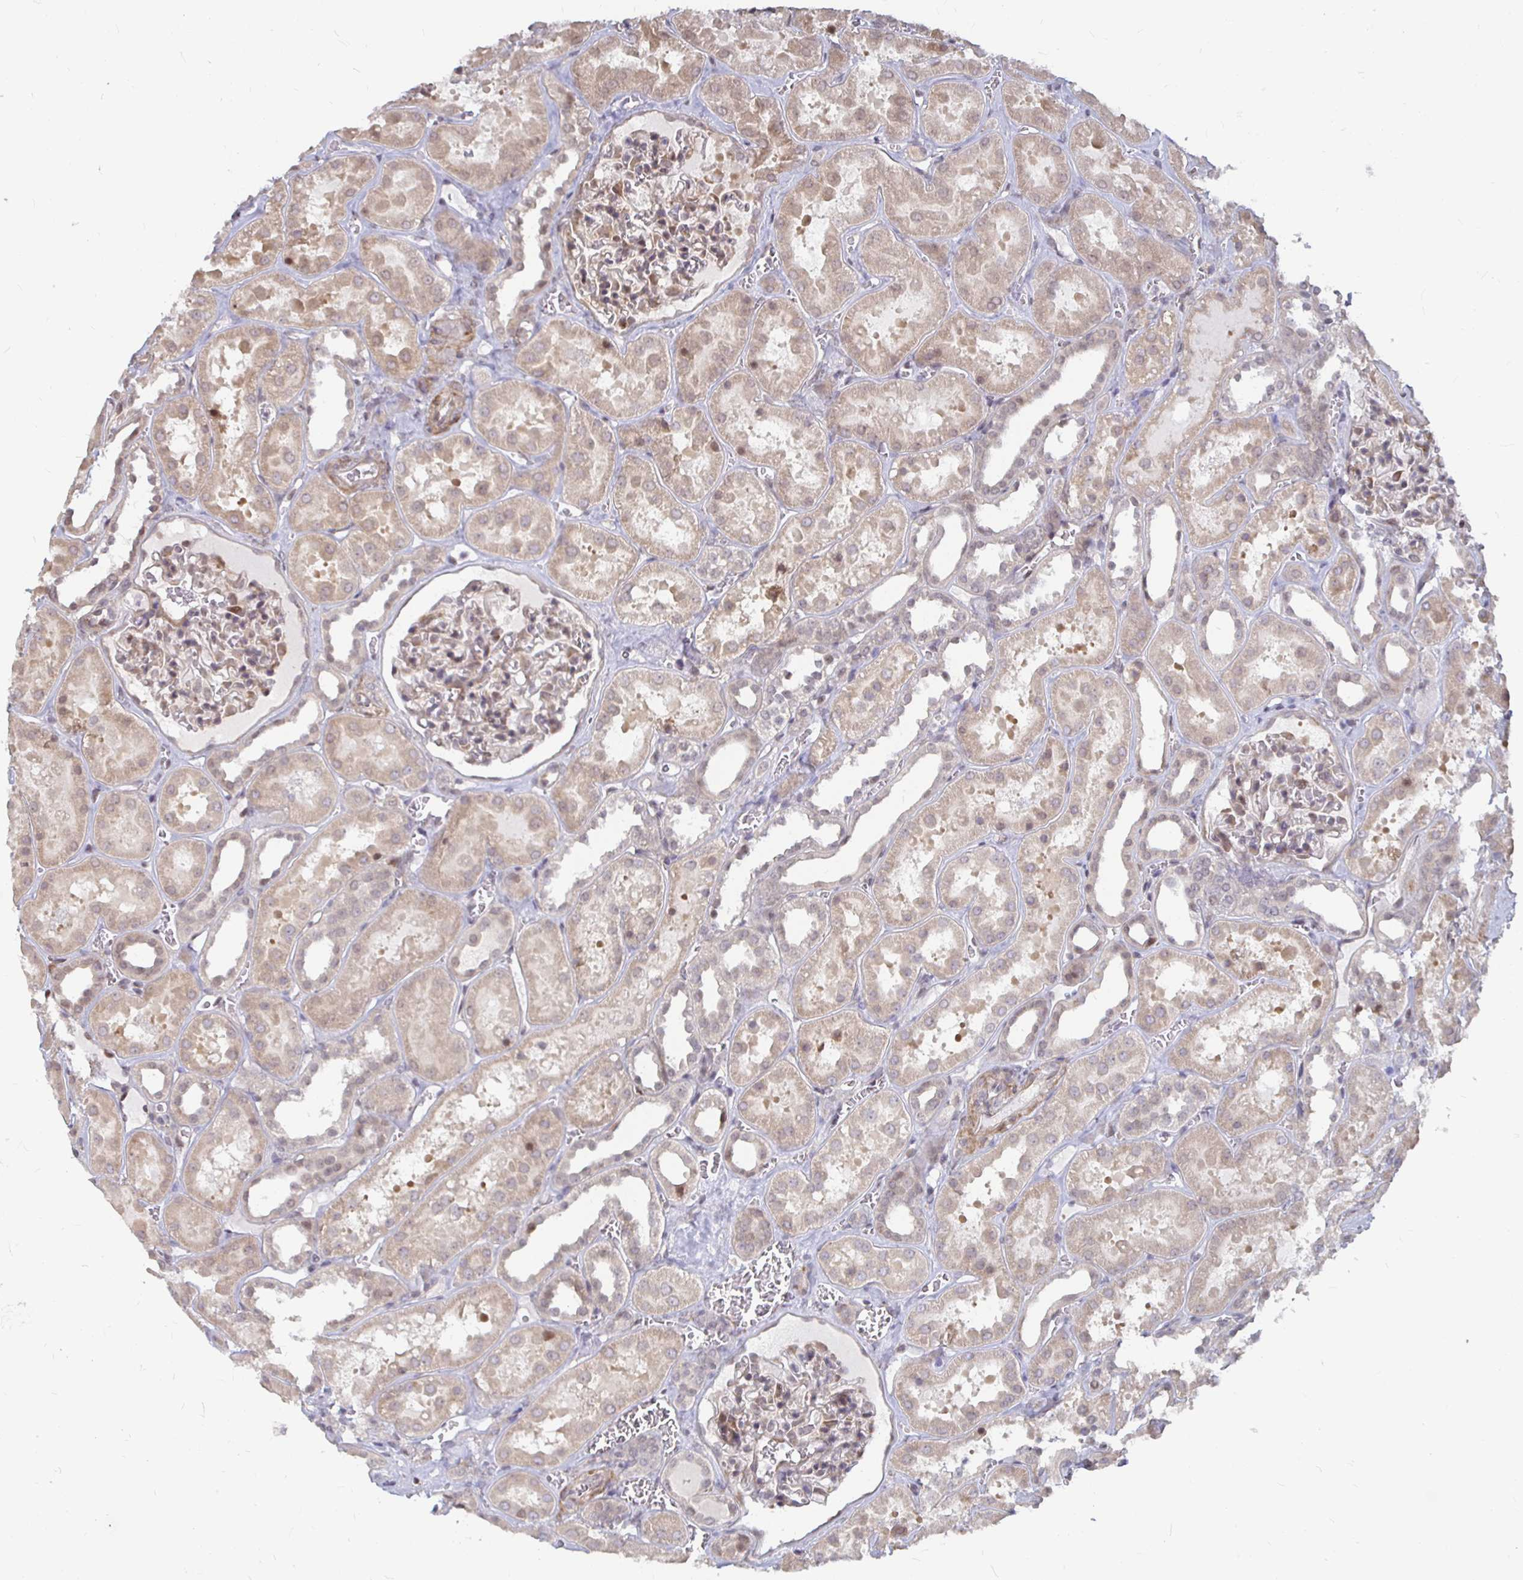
{"staining": {"intensity": "weak", "quantity": "25%-75%", "location": "cytoplasmic/membranous,nuclear"}, "tissue": "kidney", "cell_type": "Cells in glomeruli", "image_type": "normal", "snomed": [{"axis": "morphology", "description": "Normal tissue, NOS"}, {"axis": "topography", "description": "Kidney"}], "caption": "The immunohistochemical stain shows weak cytoplasmic/membranous,nuclear positivity in cells in glomeruli of normal kidney.", "gene": "CAPN11", "patient": {"sex": "female", "age": 41}}